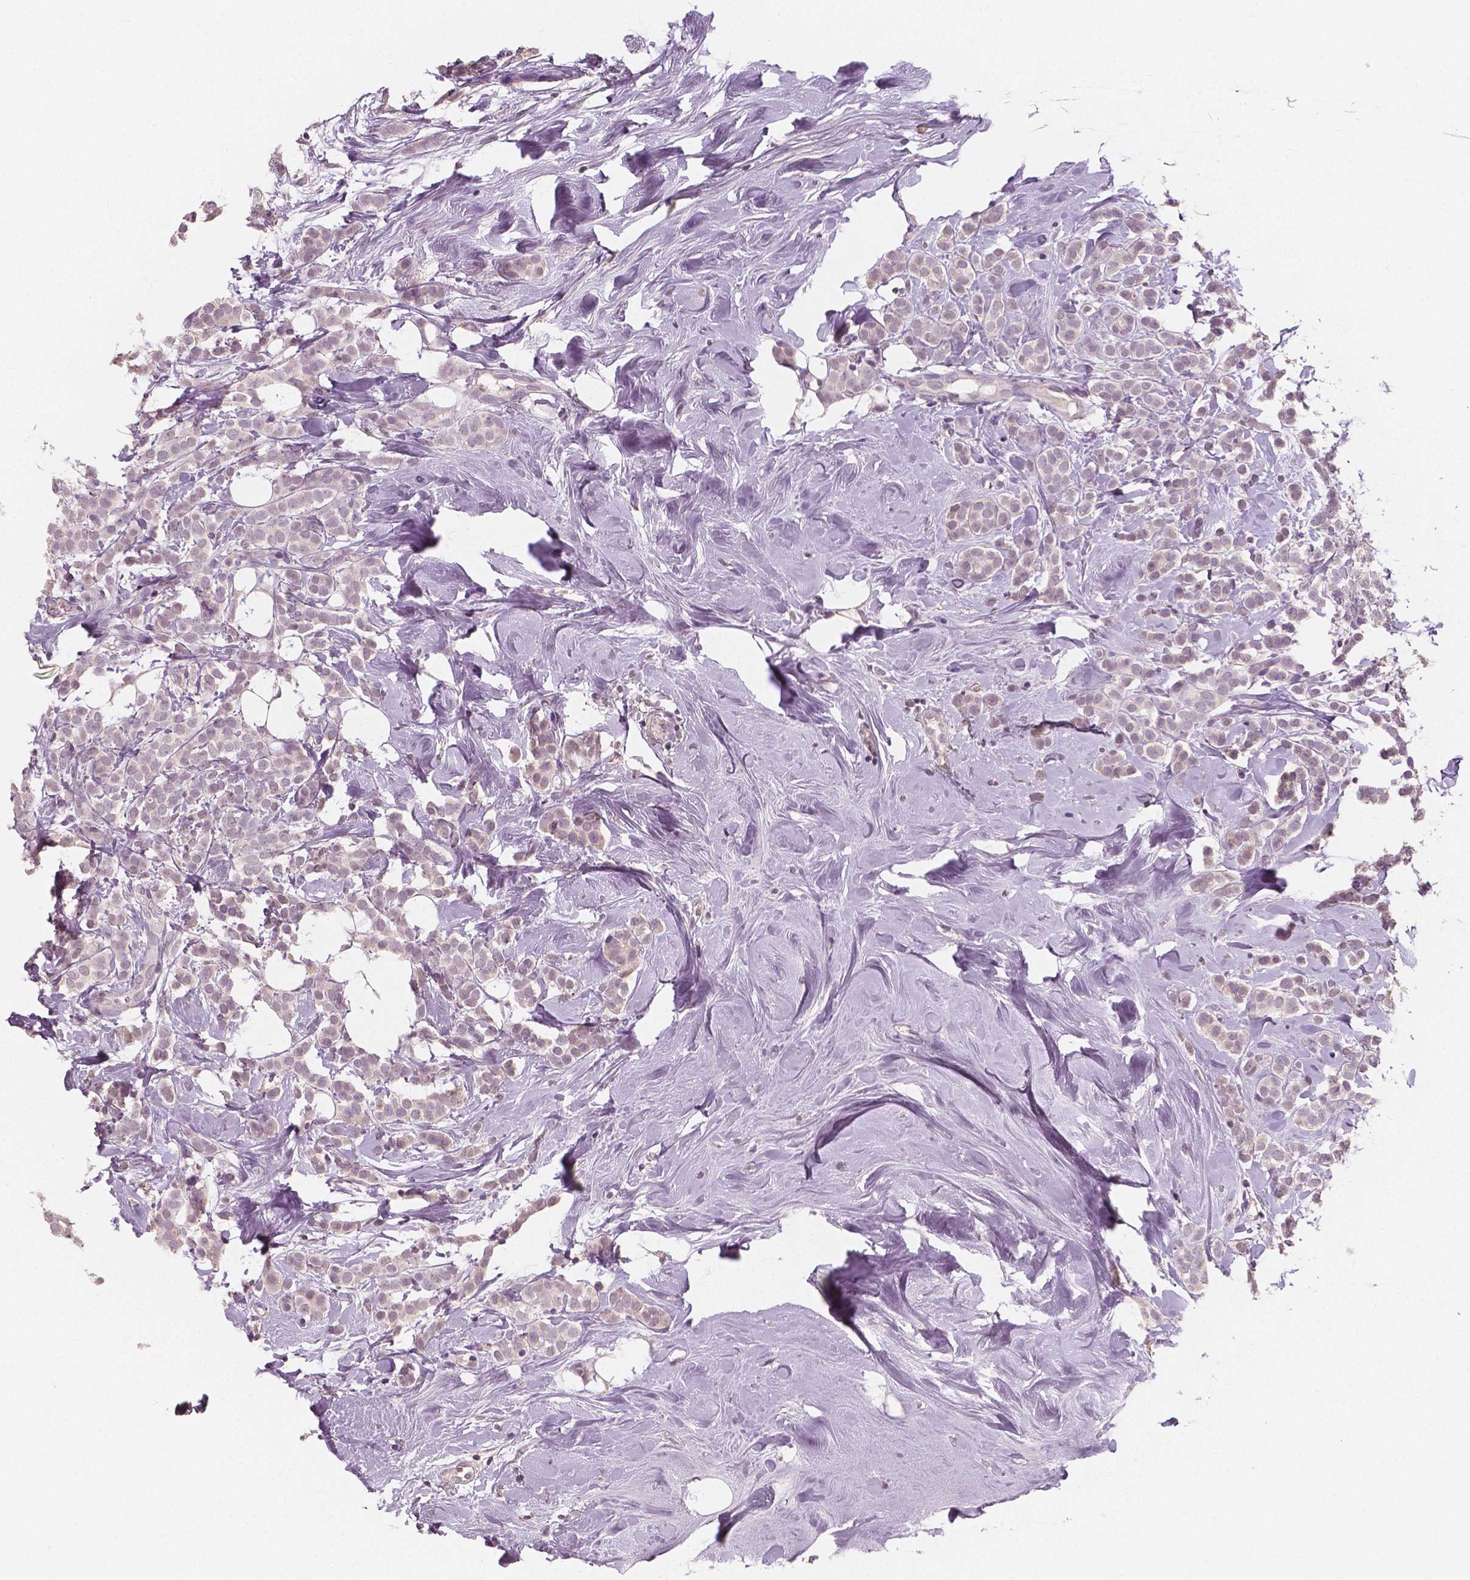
{"staining": {"intensity": "negative", "quantity": "none", "location": "none"}, "tissue": "breast cancer", "cell_type": "Tumor cells", "image_type": "cancer", "snomed": [{"axis": "morphology", "description": "Lobular carcinoma"}, {"axis": "topography", "description": "Breast"}], "caption": "Tumor cells are negative for protein expression in human lobular carcinoma (breast). The staining is performed using DAB (3,3'-diaminobenzidine) brown chromogen with nuclei counter-stained in using hematoxylin.", "gene": "RNASE7", "patient": {"sex": "female", "age": 49}}